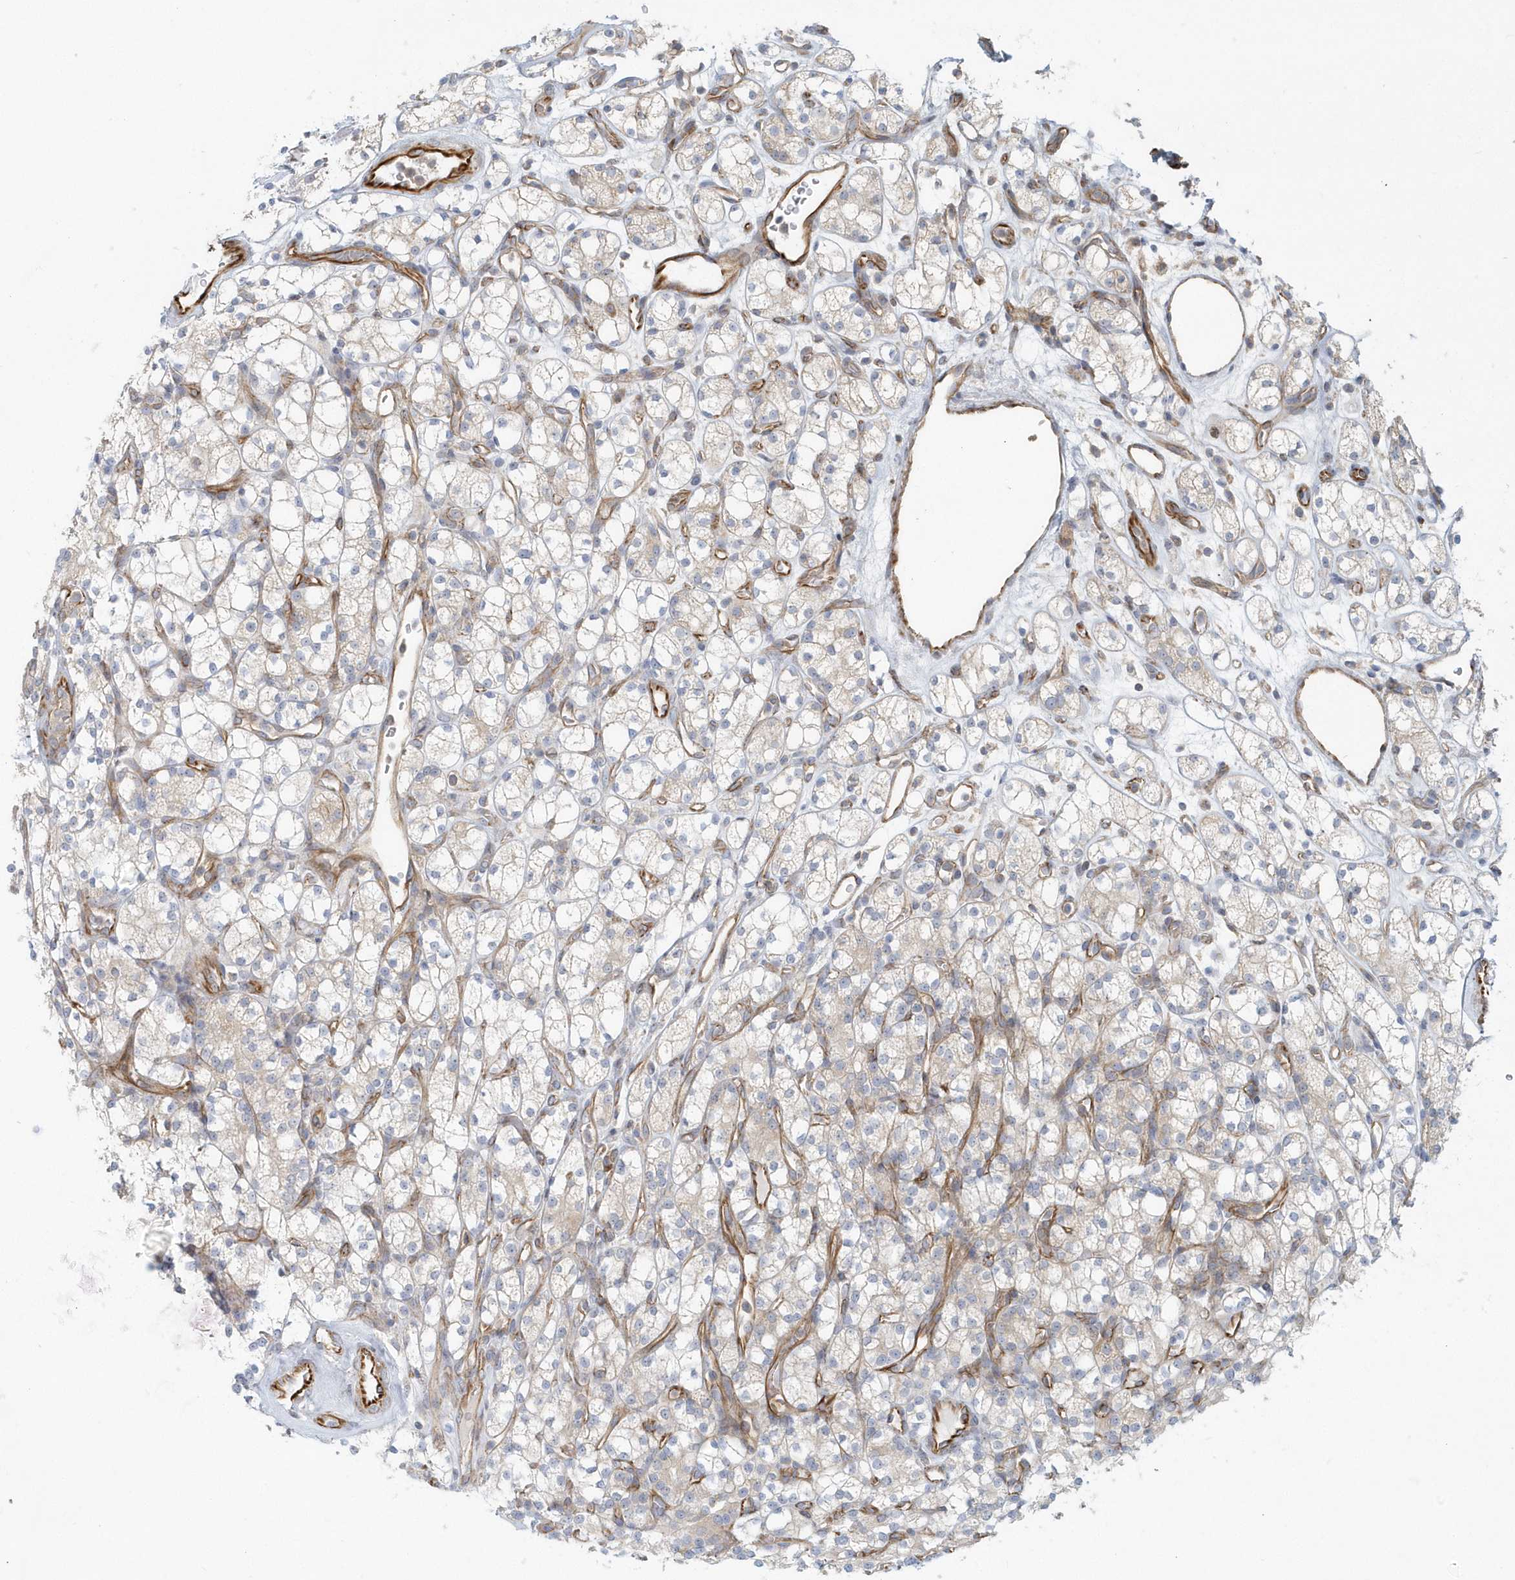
{"staining": {"intensity": "weak", "quantity": "<25%", "location": "cytoplasmic/membranous"}, "tissue": "renal cancer", "cell_type": "Tumor cells", "image_type": "cancer", "snomed": [{"axis": "morphology", "description": "Adenocarcinoma, NOS"}, {"axis": "topography", "description": "Kidney"}], "caption": "IHC histopathology image of human renal cancer (adenocarcinoma) stained for a protein (brown), which exhibits no expression in tumor cells. (DAB immunohistochemistry visualized using brightfield microscopy, high magnification).", "gene": "GPR152", "patient": {"sex": "male", "age": 77}}